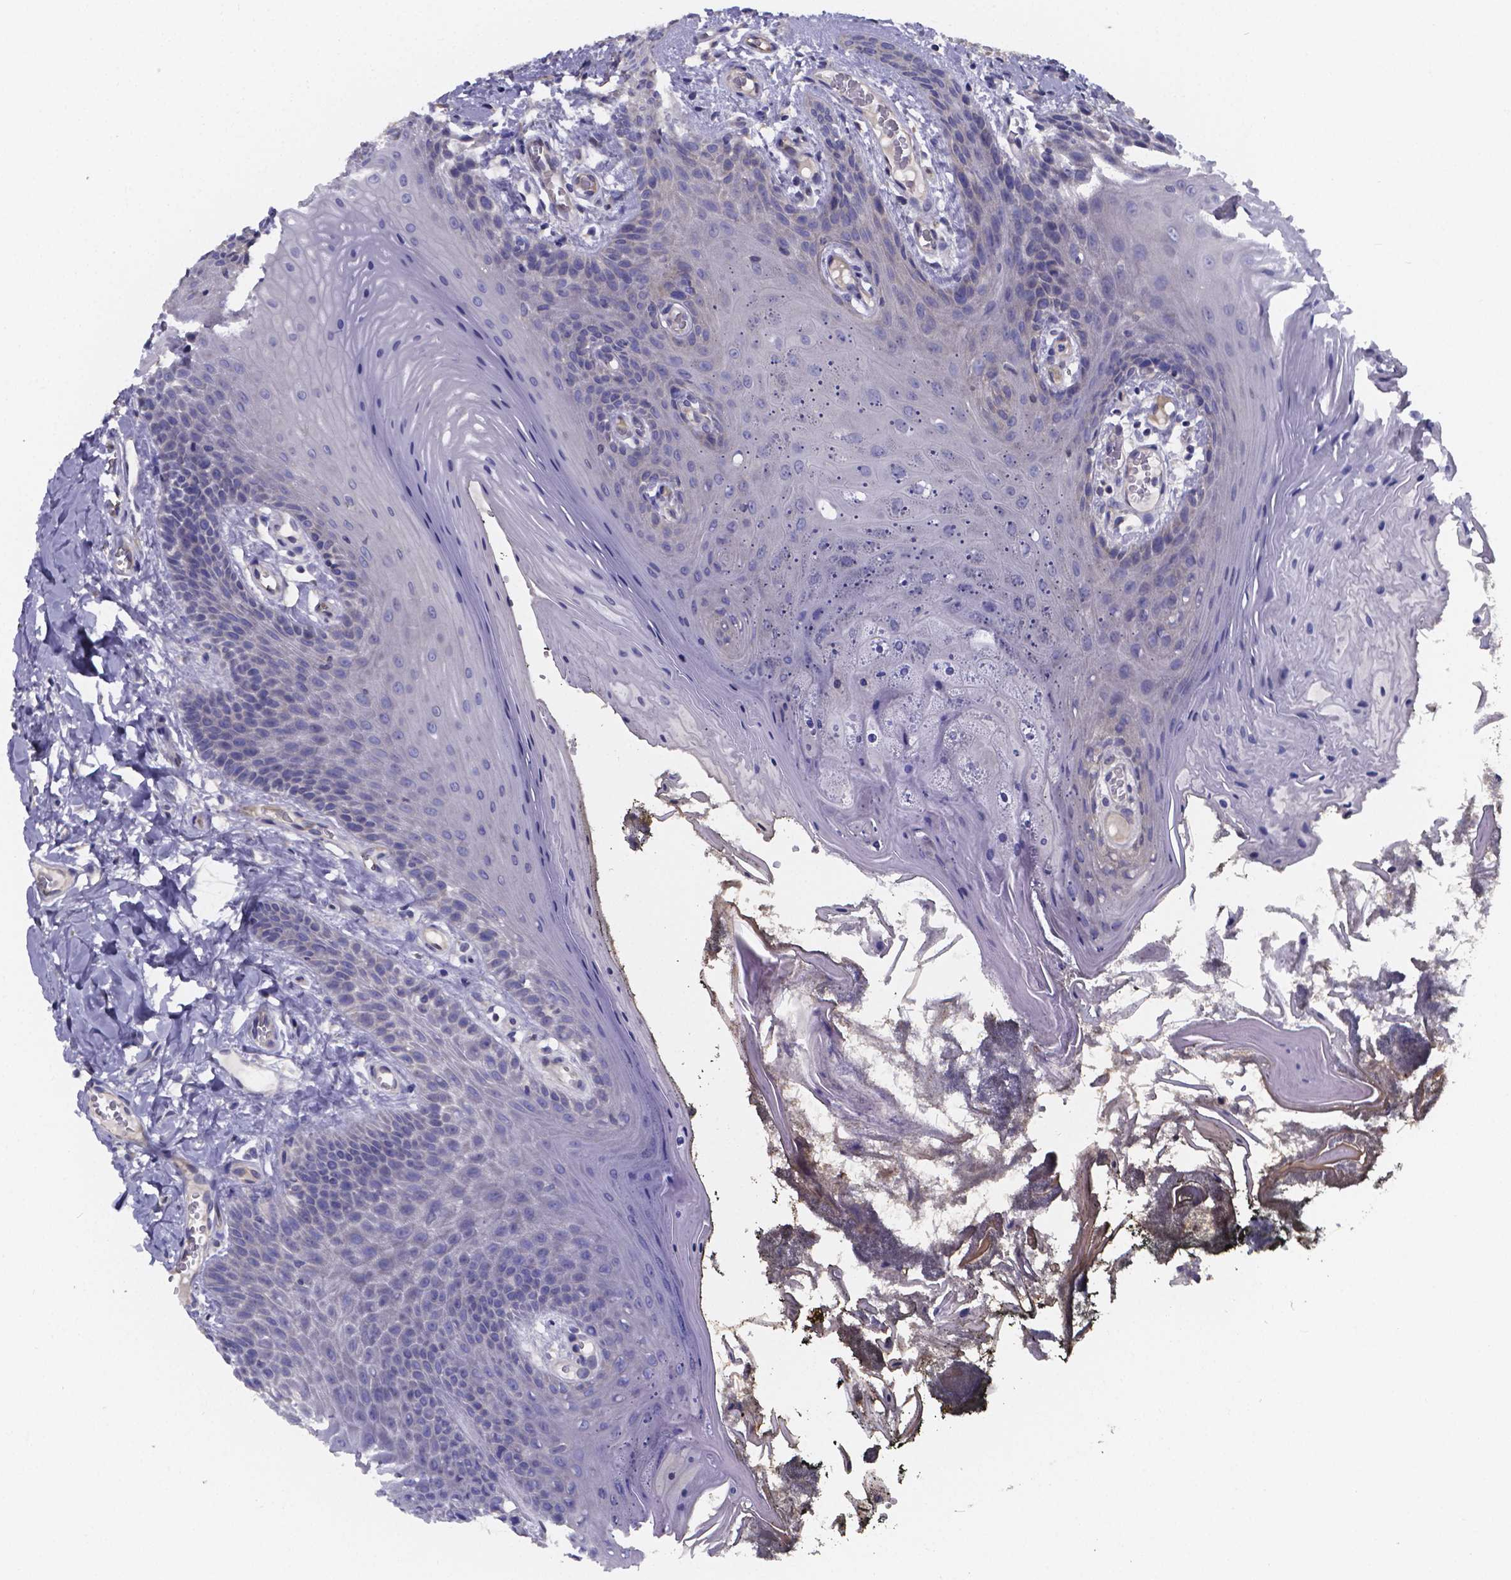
{"staining": {"intensity": "negative", "quantity": "none", "location": "none"}, "tissue": "oral mucosa", "cell_type": "Squamous epithelial cells", "image_type": "normal", "snomed": [{"axis": "morphology", "description": "Normal tissue, NOS"}, {"axis": "topography", "description": "Oral tissue"}], "caption": "High power microscopy photomicrograph of an immunohistochemistry (IHC) image of benign oral mucosa, revealing no significant staining in squamous epithelial cells.", "gene": "SFRP4", "patient": {"sex": "male", "age": 9}}